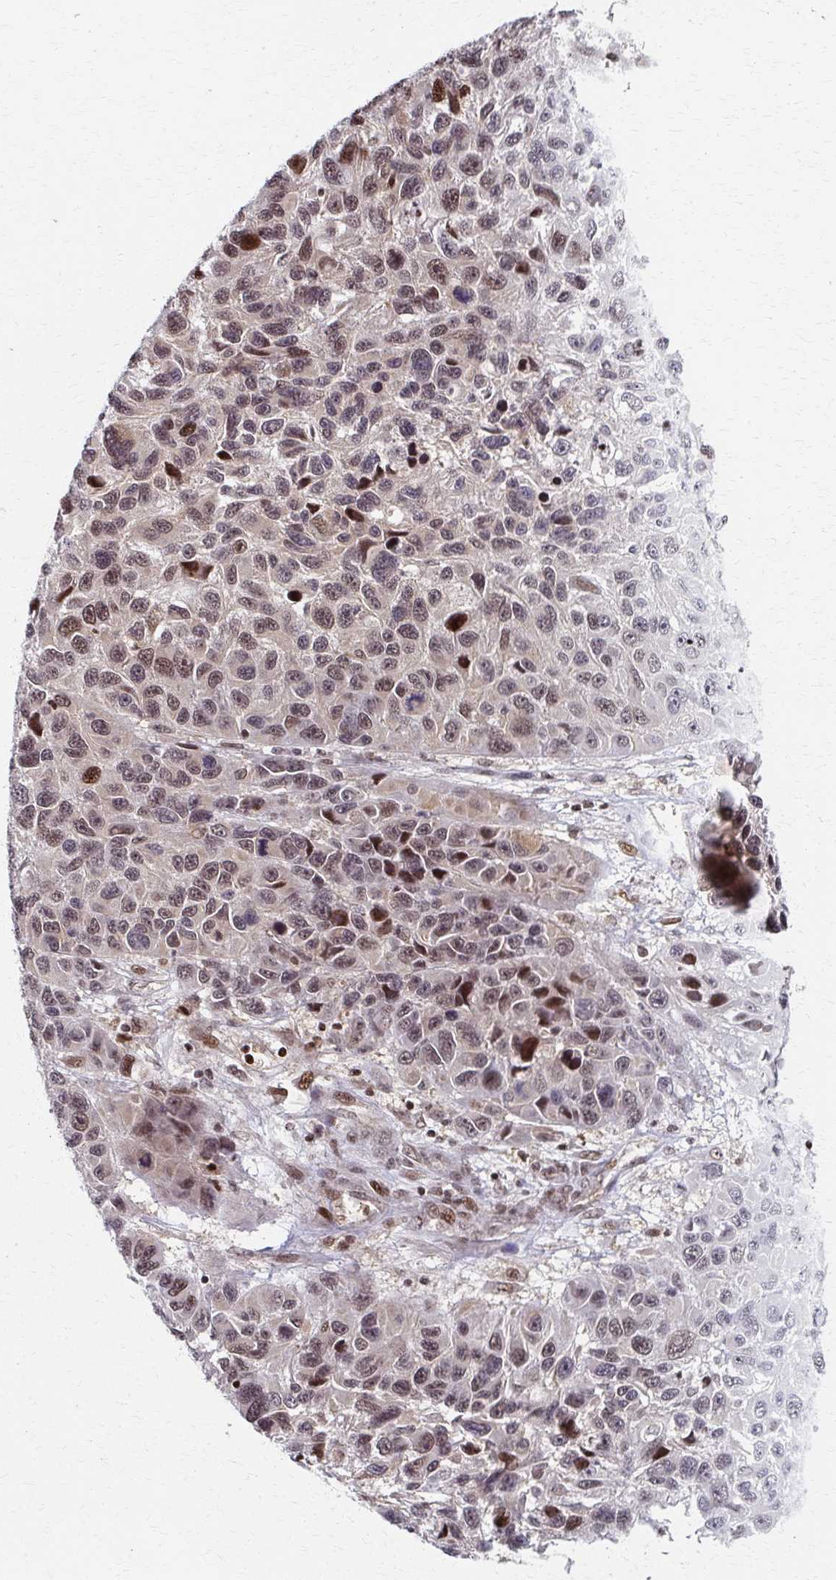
{"staining": {"intensity": "weak", "quantity": "25%-75%", "location": "nuclear"}, "tissue": "melanoma", "cell_type": "Tumor cells", "image_type": "cancer", "snomed": [{"axis": "morphology", "description": "Malignant melanoma, NOS"}, {"axis": "topography", "description": "Skin"}], "caption": "Immunohistochemical staining of melanoma demonstrates low levels of weak nuclear expression in about 25%-75% of tumor cells.", "gene": "PSMD7", "patient": {"sex": "male", "age": 53}}